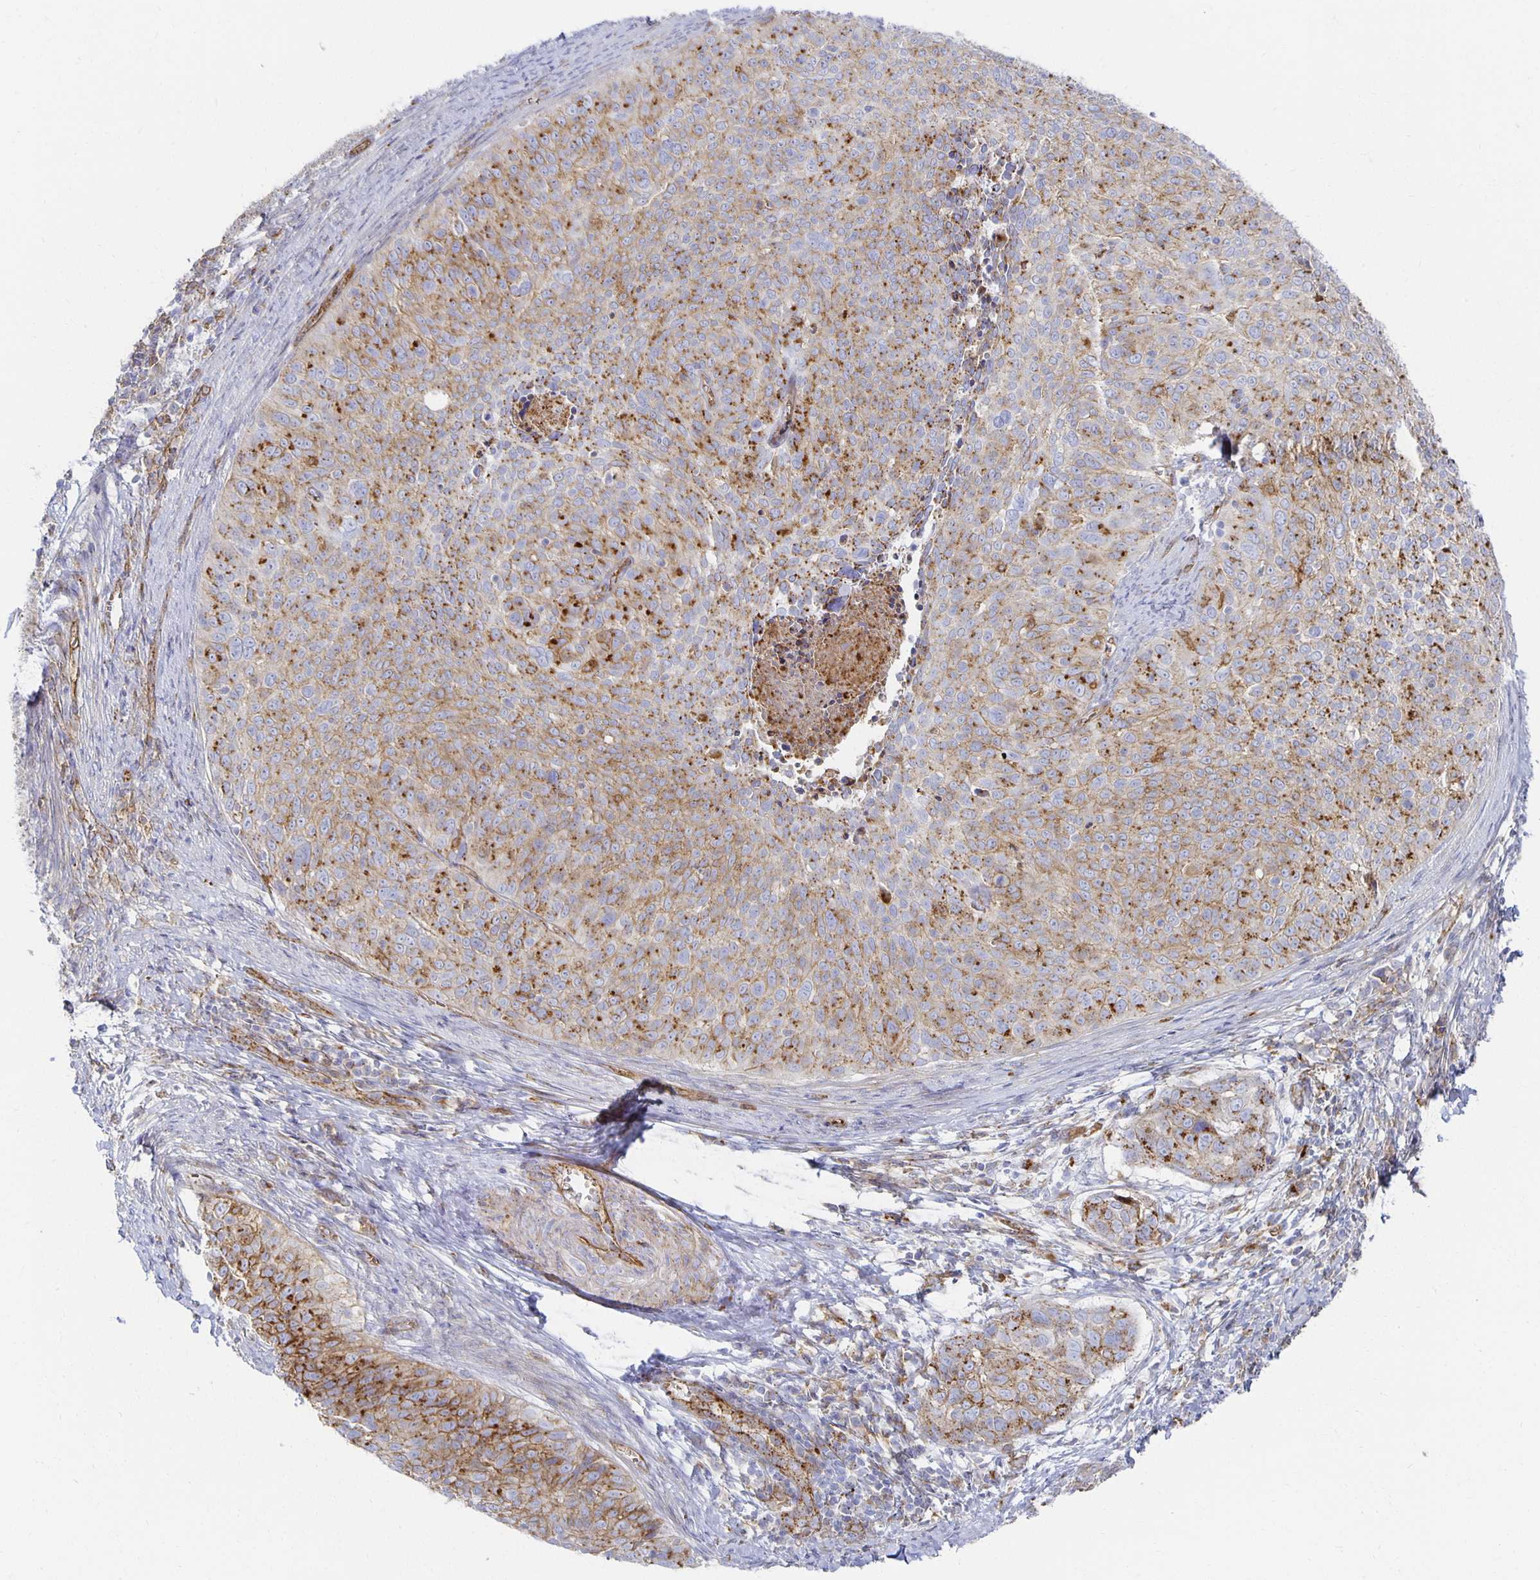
{"staining": {"intensity": "strong", "quantity": ">75%", "location": "cytoplasmic/membranous"}, "tissue": "cervical cancer", "cell_type": "Tumor cells", "image_type": "cancer", "snomed": [{"axis": "morphology", "description": "Squamous cell carcinoma, NOS"}, {"axis": "topography", "description": "Cervix"}], "caption": "A photomicrograph showing strong cytoplasmic/membranous positivity in approximately >75% of tumor cells in cervical cancer, as visualized by brown immunohistochemical staining.", "gene": "TAAR1", "patient": {"sex": "female", "age": 39}}